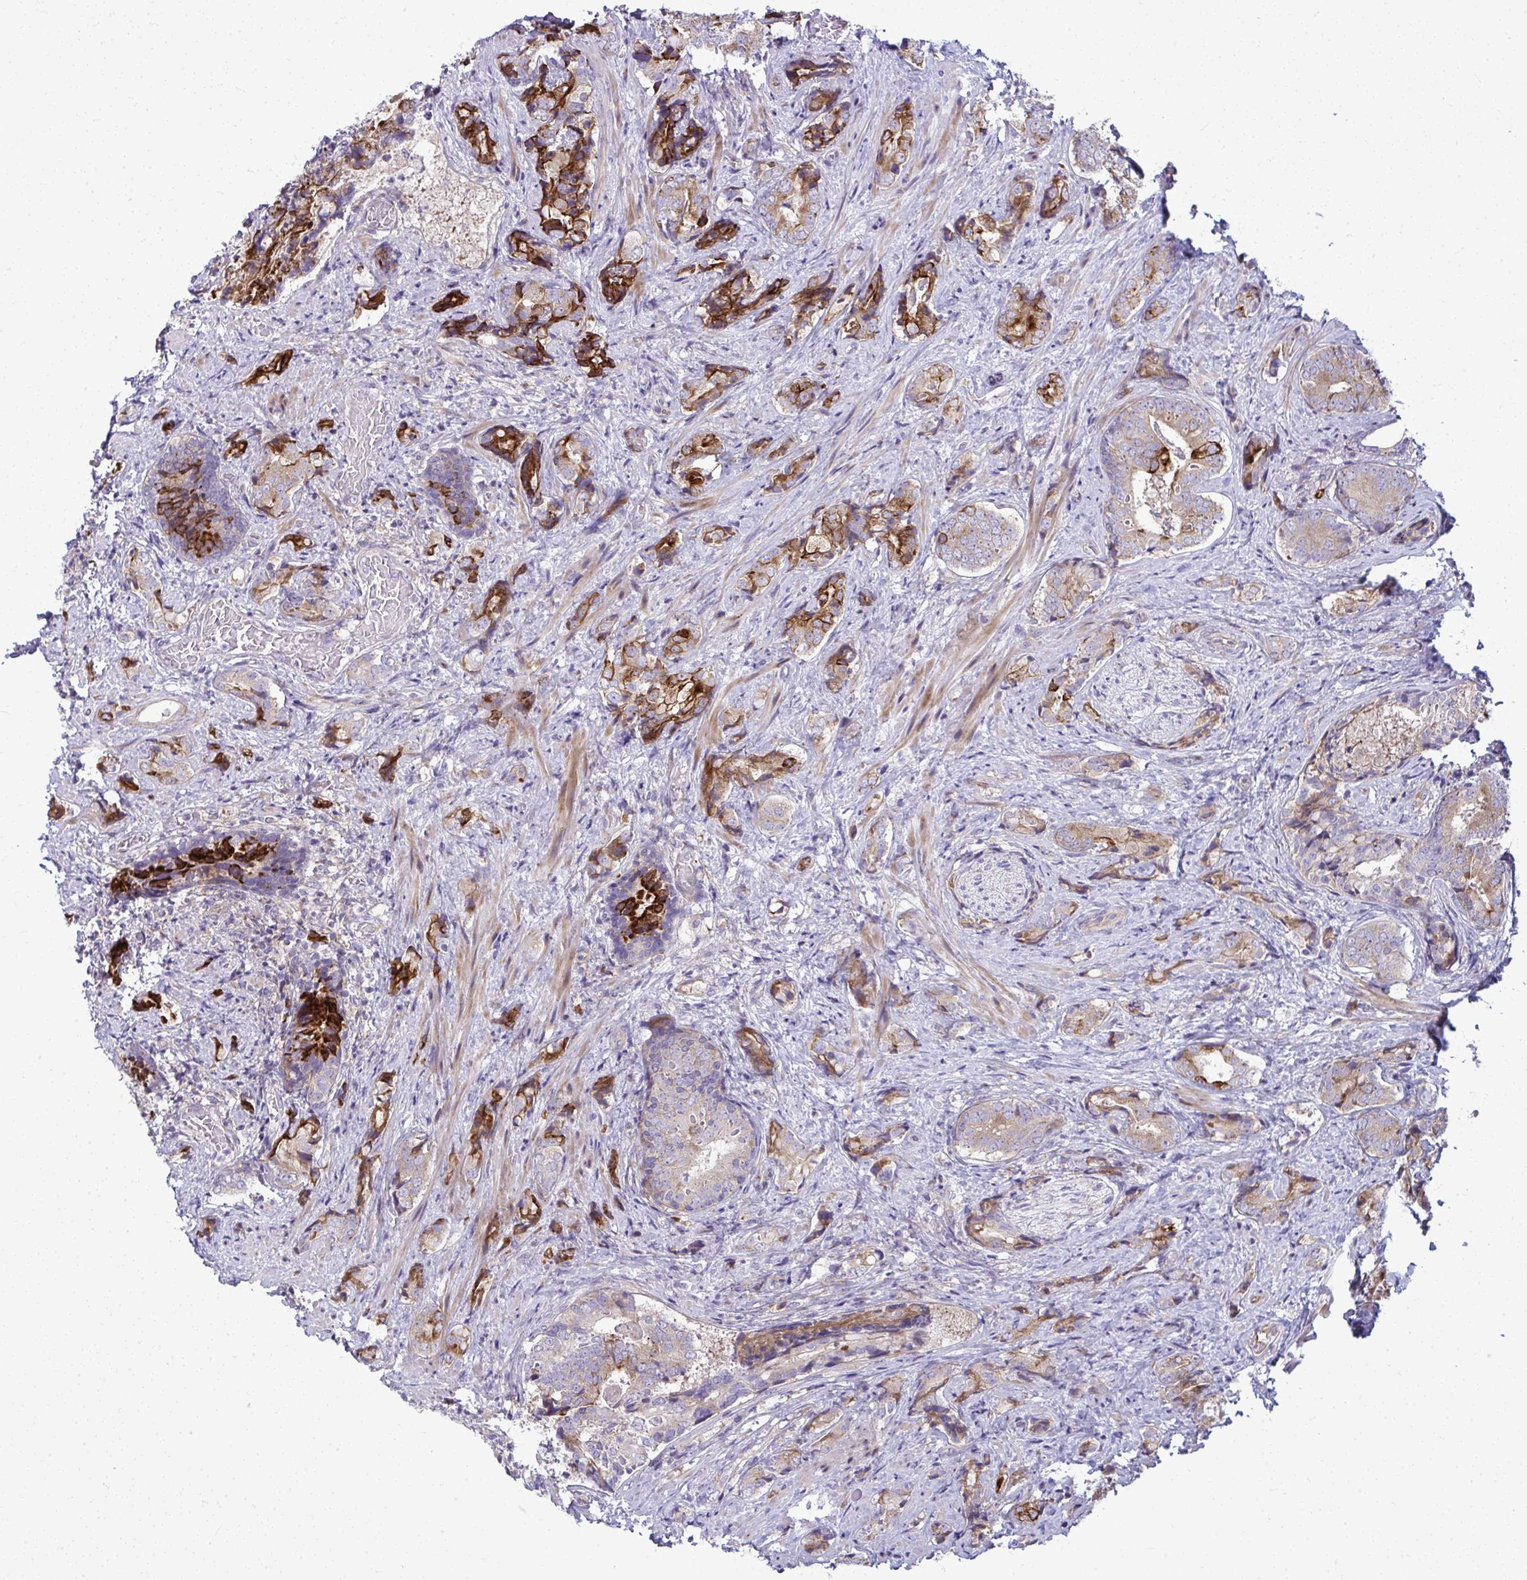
{"staining": {"intensity": "strong", "quantity": "25%-75%", "location": "cytoplasmic/membranous"}, "tissue": "prostate cancer", "cell_type": "Tumor cells", "image_type": "cancer", "snomed": [{"axis": "morphology", "description": "Adenocarcinoma, High grade"}, {"axis": "topography", "description": "Prostate"}], "caption": "Immunohistochemistry (IHC) photomicrograph of neoplastic tissue: prostate cancer (high-grade adenocarcinoma) stained using IHC exhibits high levels of strong protein expression localized specifically in the cytoplasmic/membranous of tumor cells, appearing as a cytoplasmic/membranous brown color.", "gene": "GFPT2", "patient": {"sex": "male", "age": 62}}